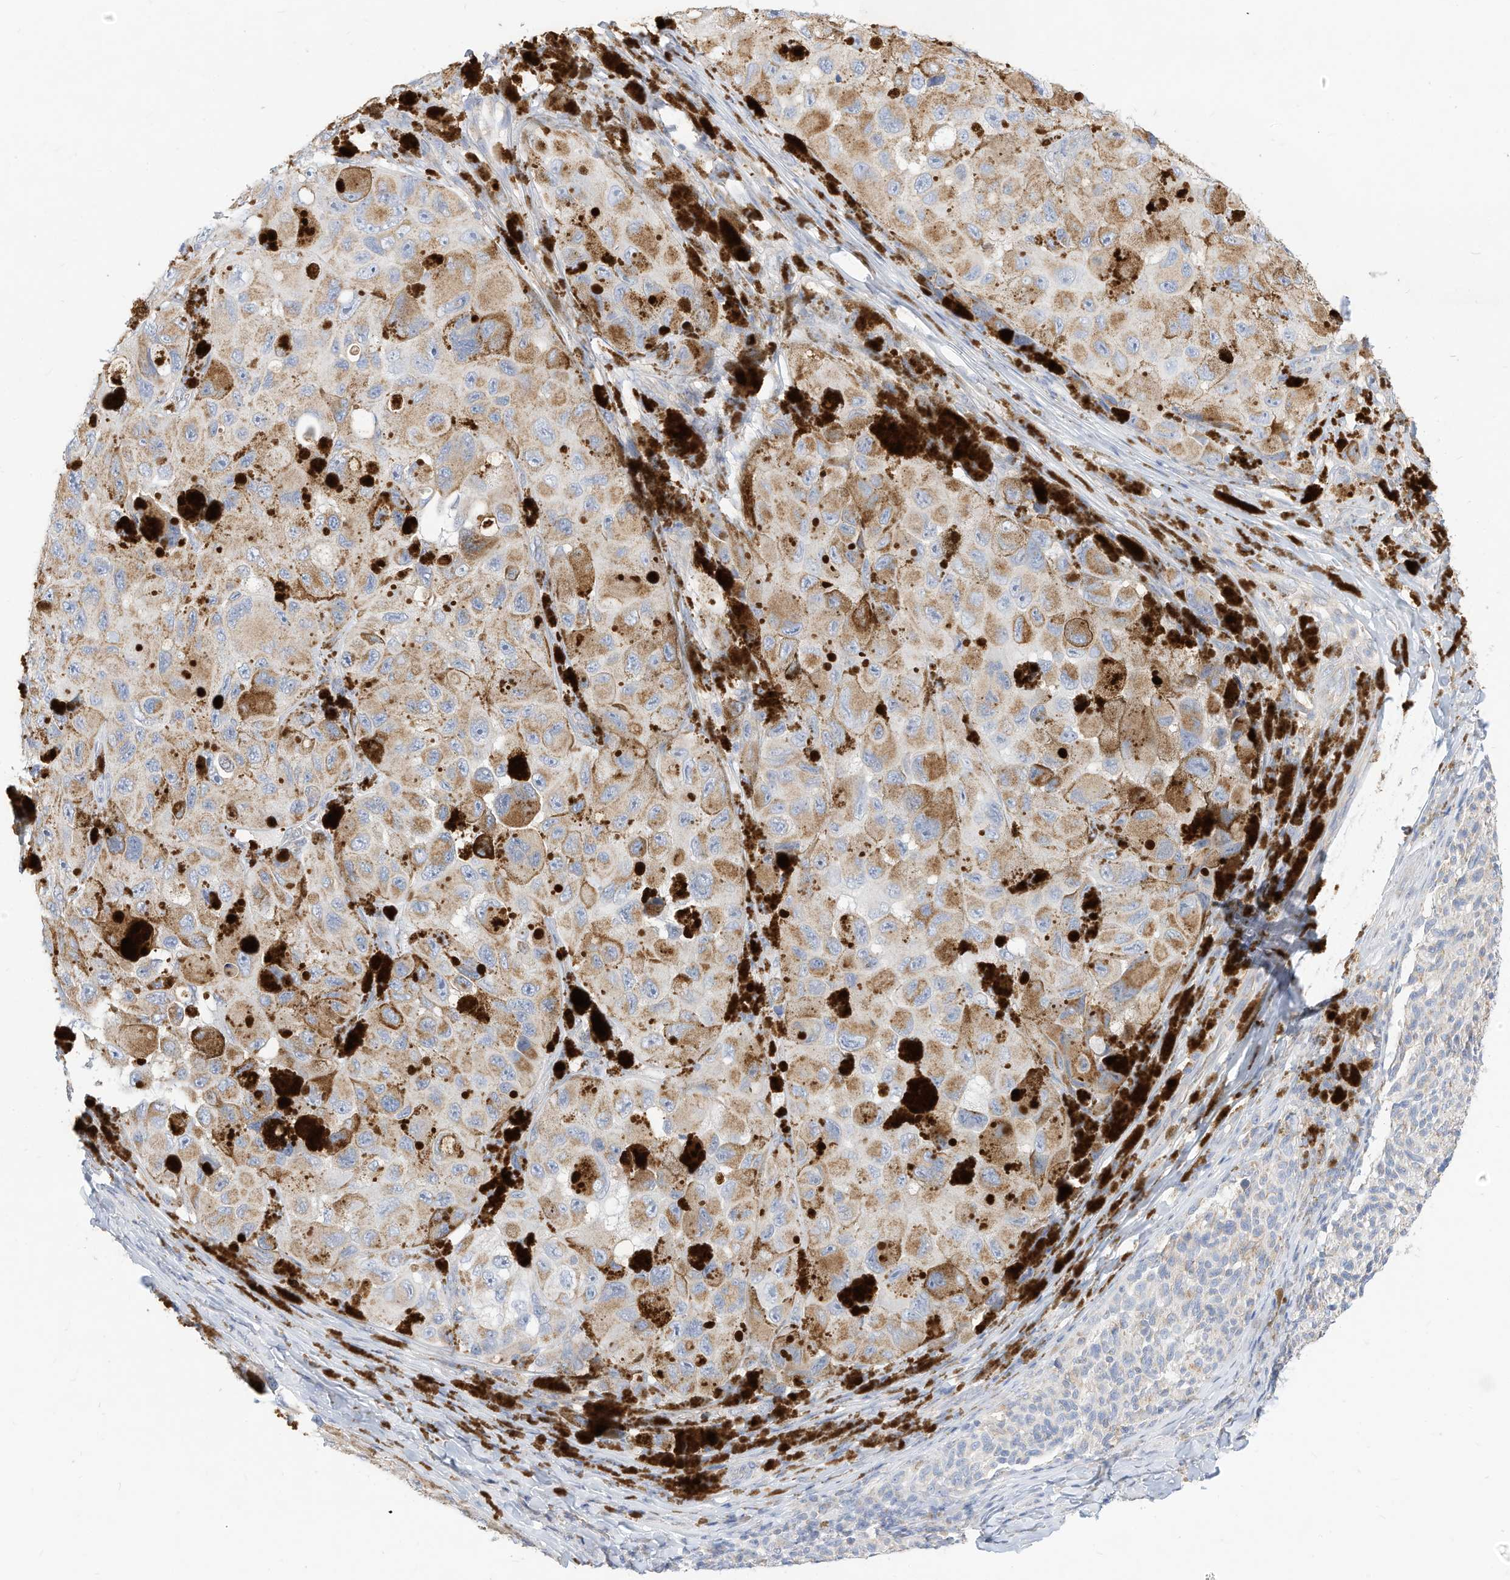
{"staining": {"intensity": "moderate", "quantity": "25%-75%", "location": "cytoplasmic/membranous"}, "tissue": "melanoma", "cell_type": "Tumor cells", "image_type": "cancer", "snomed": [{"axis": "morphology", "description": "Malignant melanoma, NOS"}, {"axis": "topography", "description": "Skin"}], "caption": "An image of melanoma stained for a protein demonstrates moderate cytoplasmic/membranous brown staining in tumor cells.", "gene": "RHOH", "patient": {"sex": "female", "age": 73}}